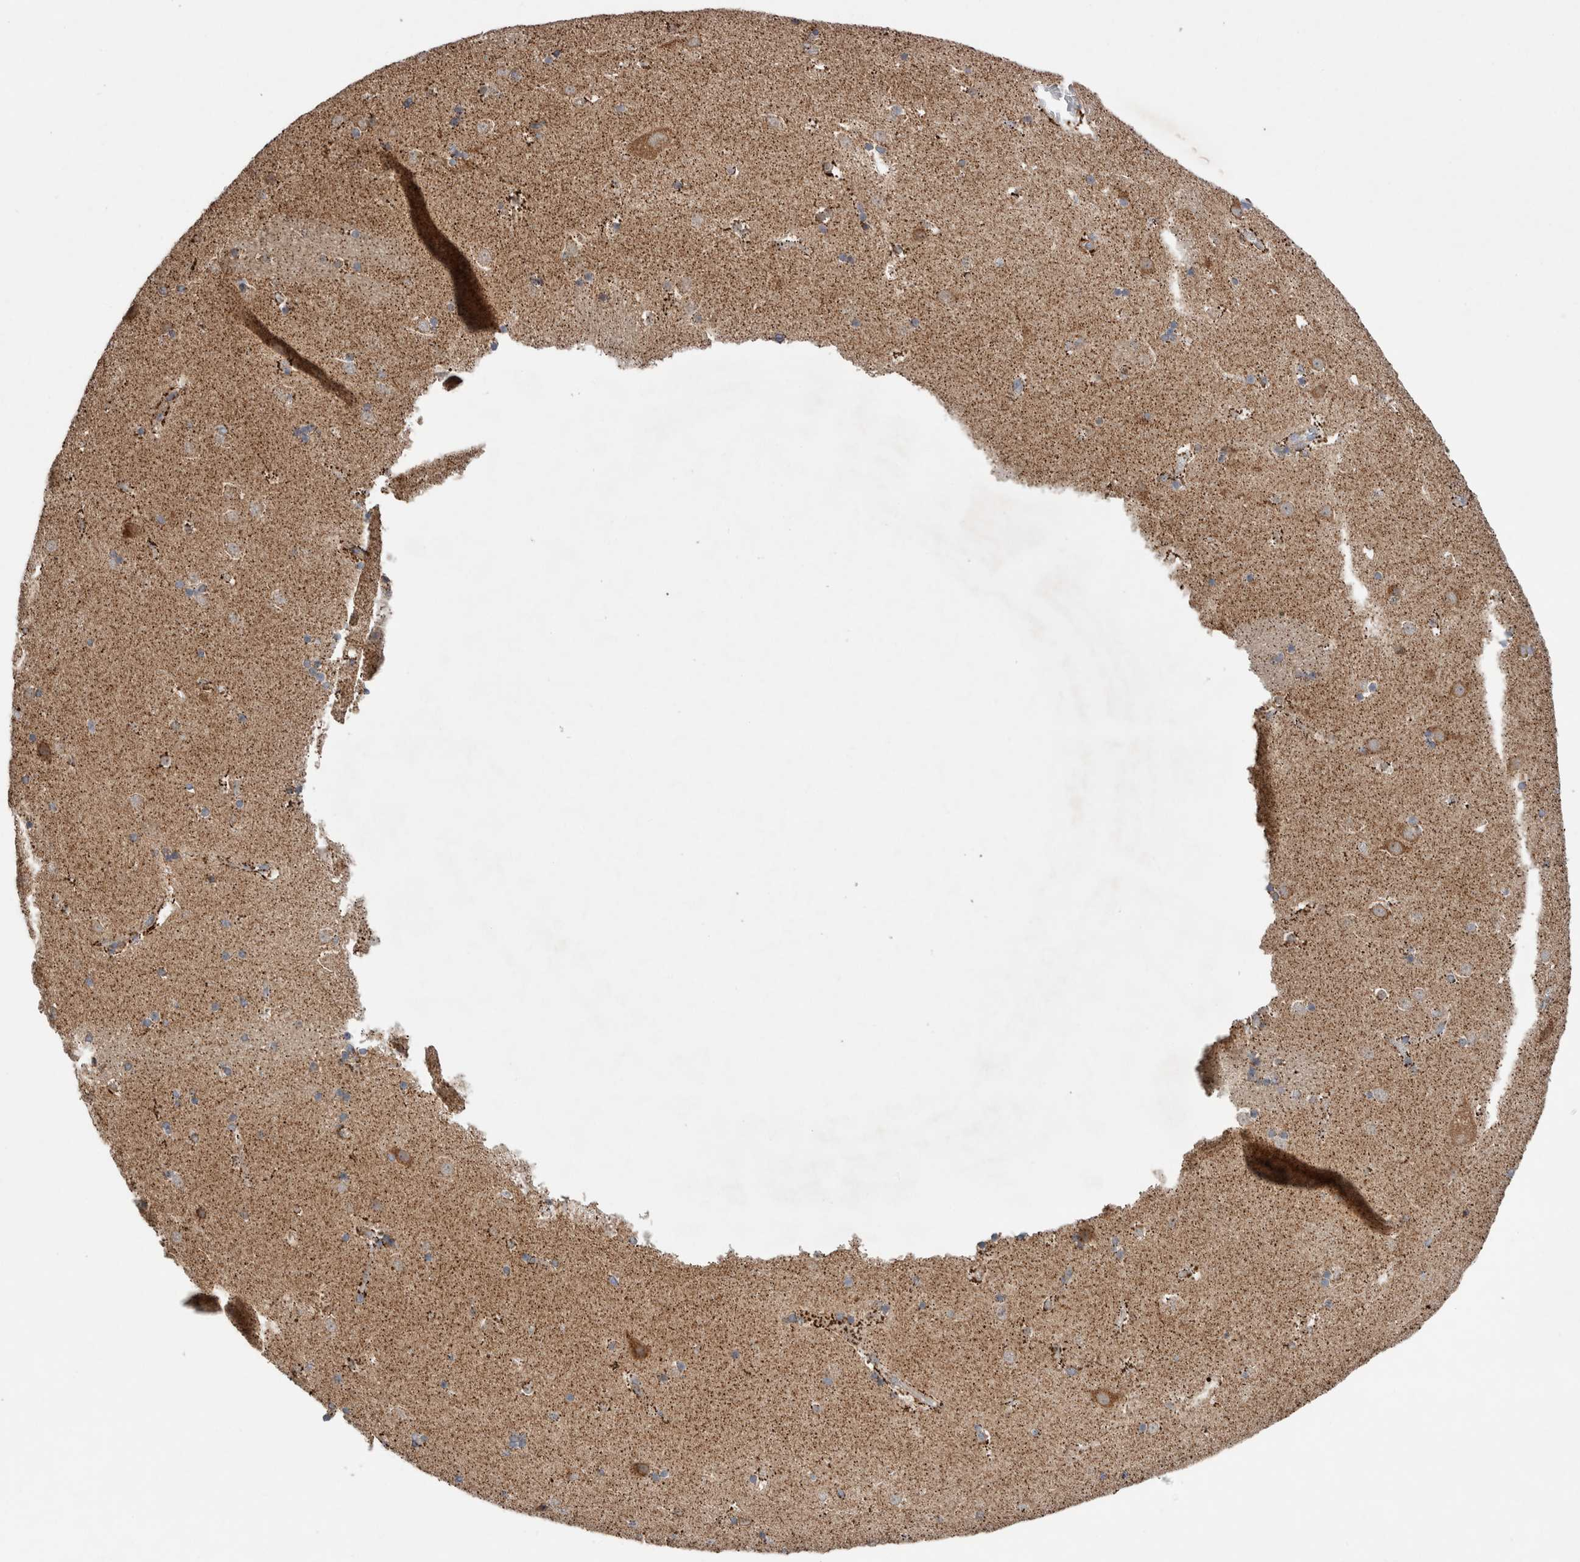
{"staining": {"intensity": "strong", "quantity": "25%-75%", "location": "cytoplasmic/membranous"}, "tissue": "caudate", "cell_type": "Glial cells", "image_type": "normal", "snomed": [{"axis": "morphology", "description": "Normal tissue, NOS"}, {"axis": "topography", "description": "Lateral ventricle wall"}], "caption": "A brown stain shows strong cytoplasmic/membranous positivity of a protein in glial cells of unremarkable caudate.", "gene": "KIF21B", "patient": {"sex": "male", "age": 45}}